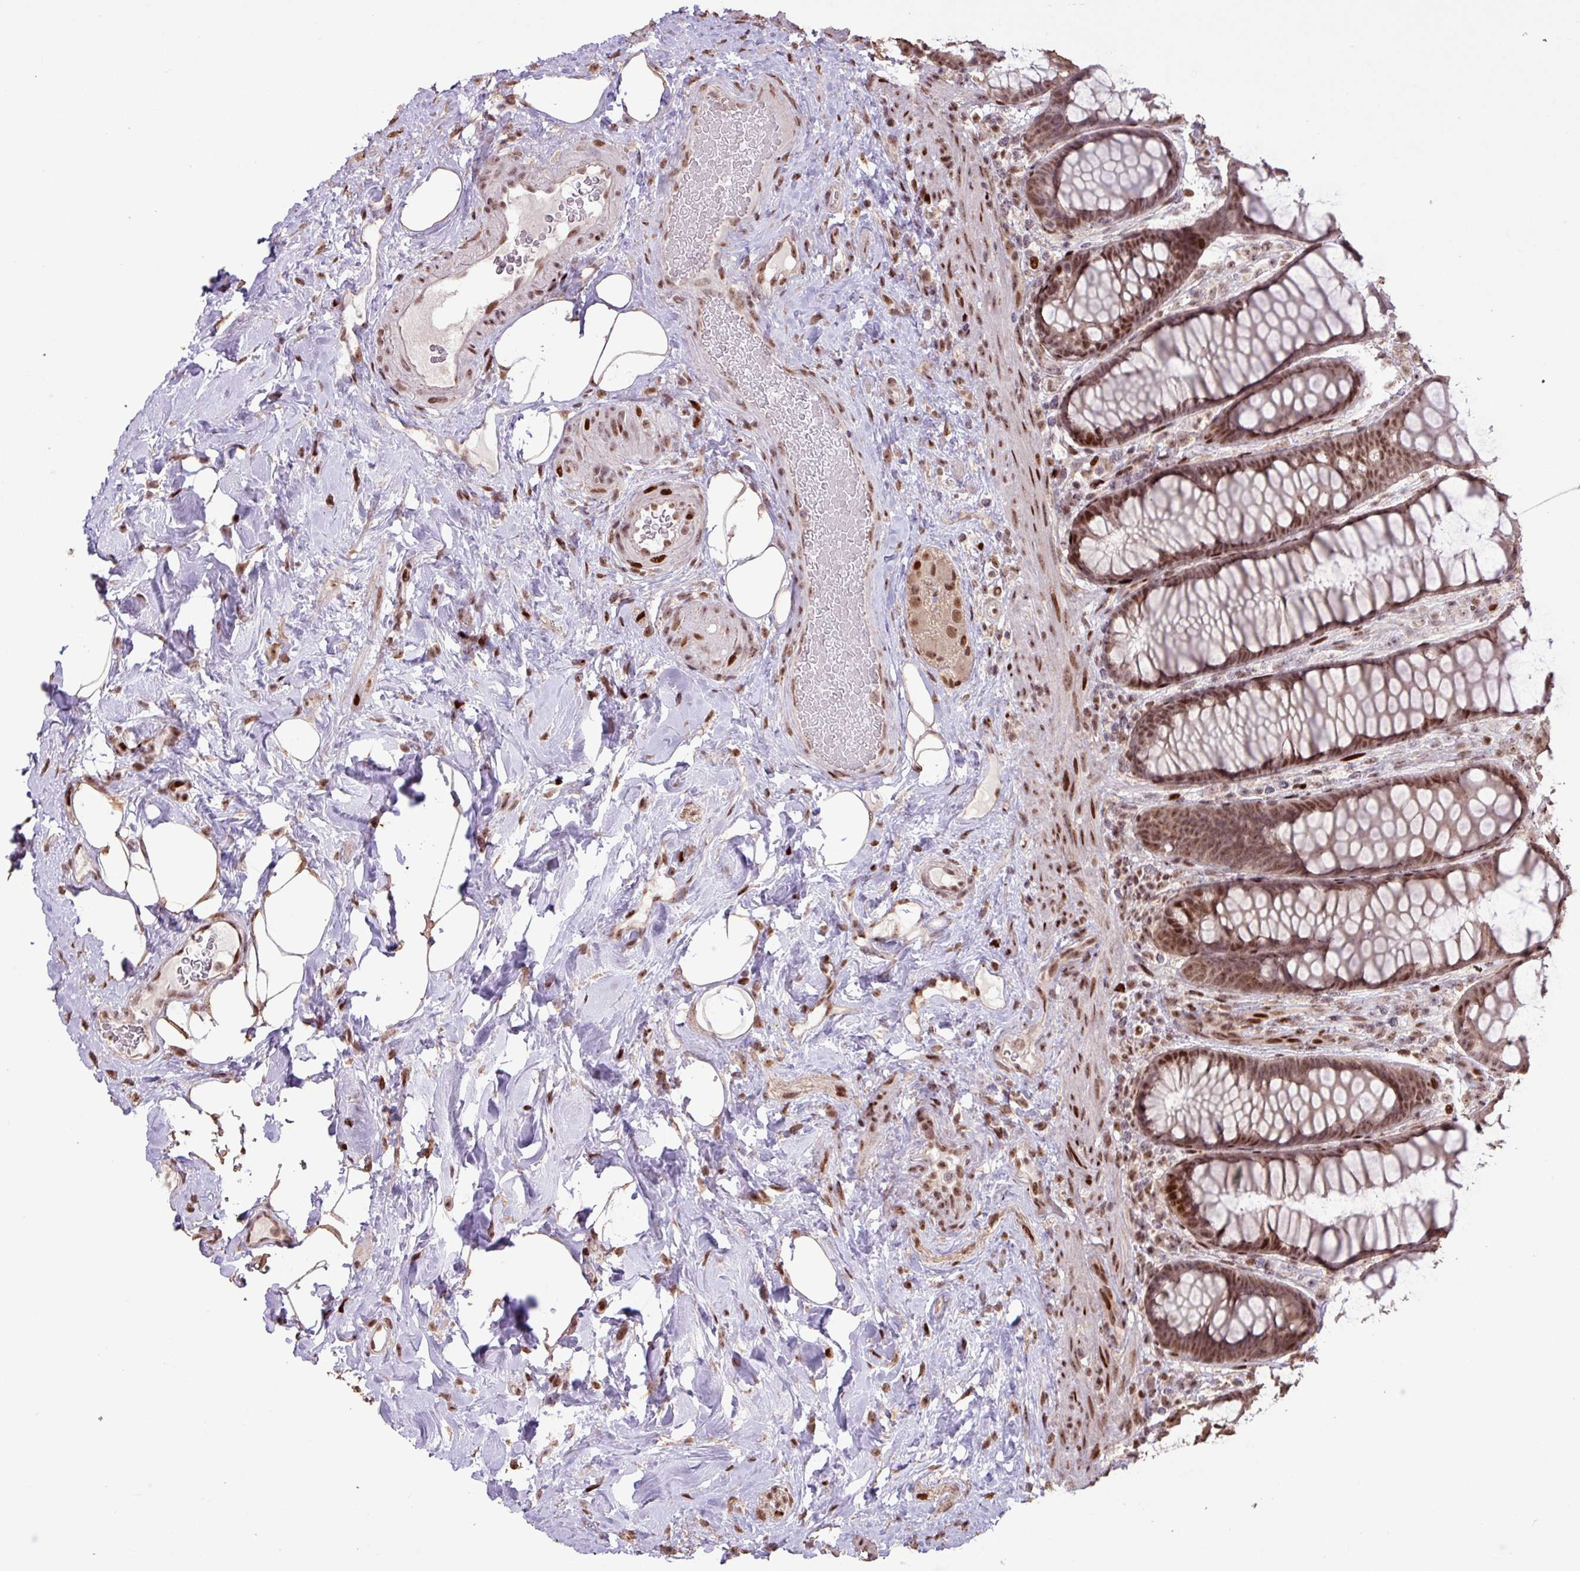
{"staining": {"intensity": "moderate", "quantity": ">75%", "location": "nuclear"}, "tissue": "rectum", "cell_type": "Glandular cells", "image_type": "normal", "snomed": [{"axis": "morphology", "description": "Normal tissue, NOS"}, {"axis": "topography", "description": "Rectum"}], "caption": "Approximately >75% of glandular cells in unremarkable rectum demonstrate moderate nuclear protein expression as visualized by brown immunohistochemical staining.", "gene": "ZNF709", "patient": {"sex": "female", "age": 67}}